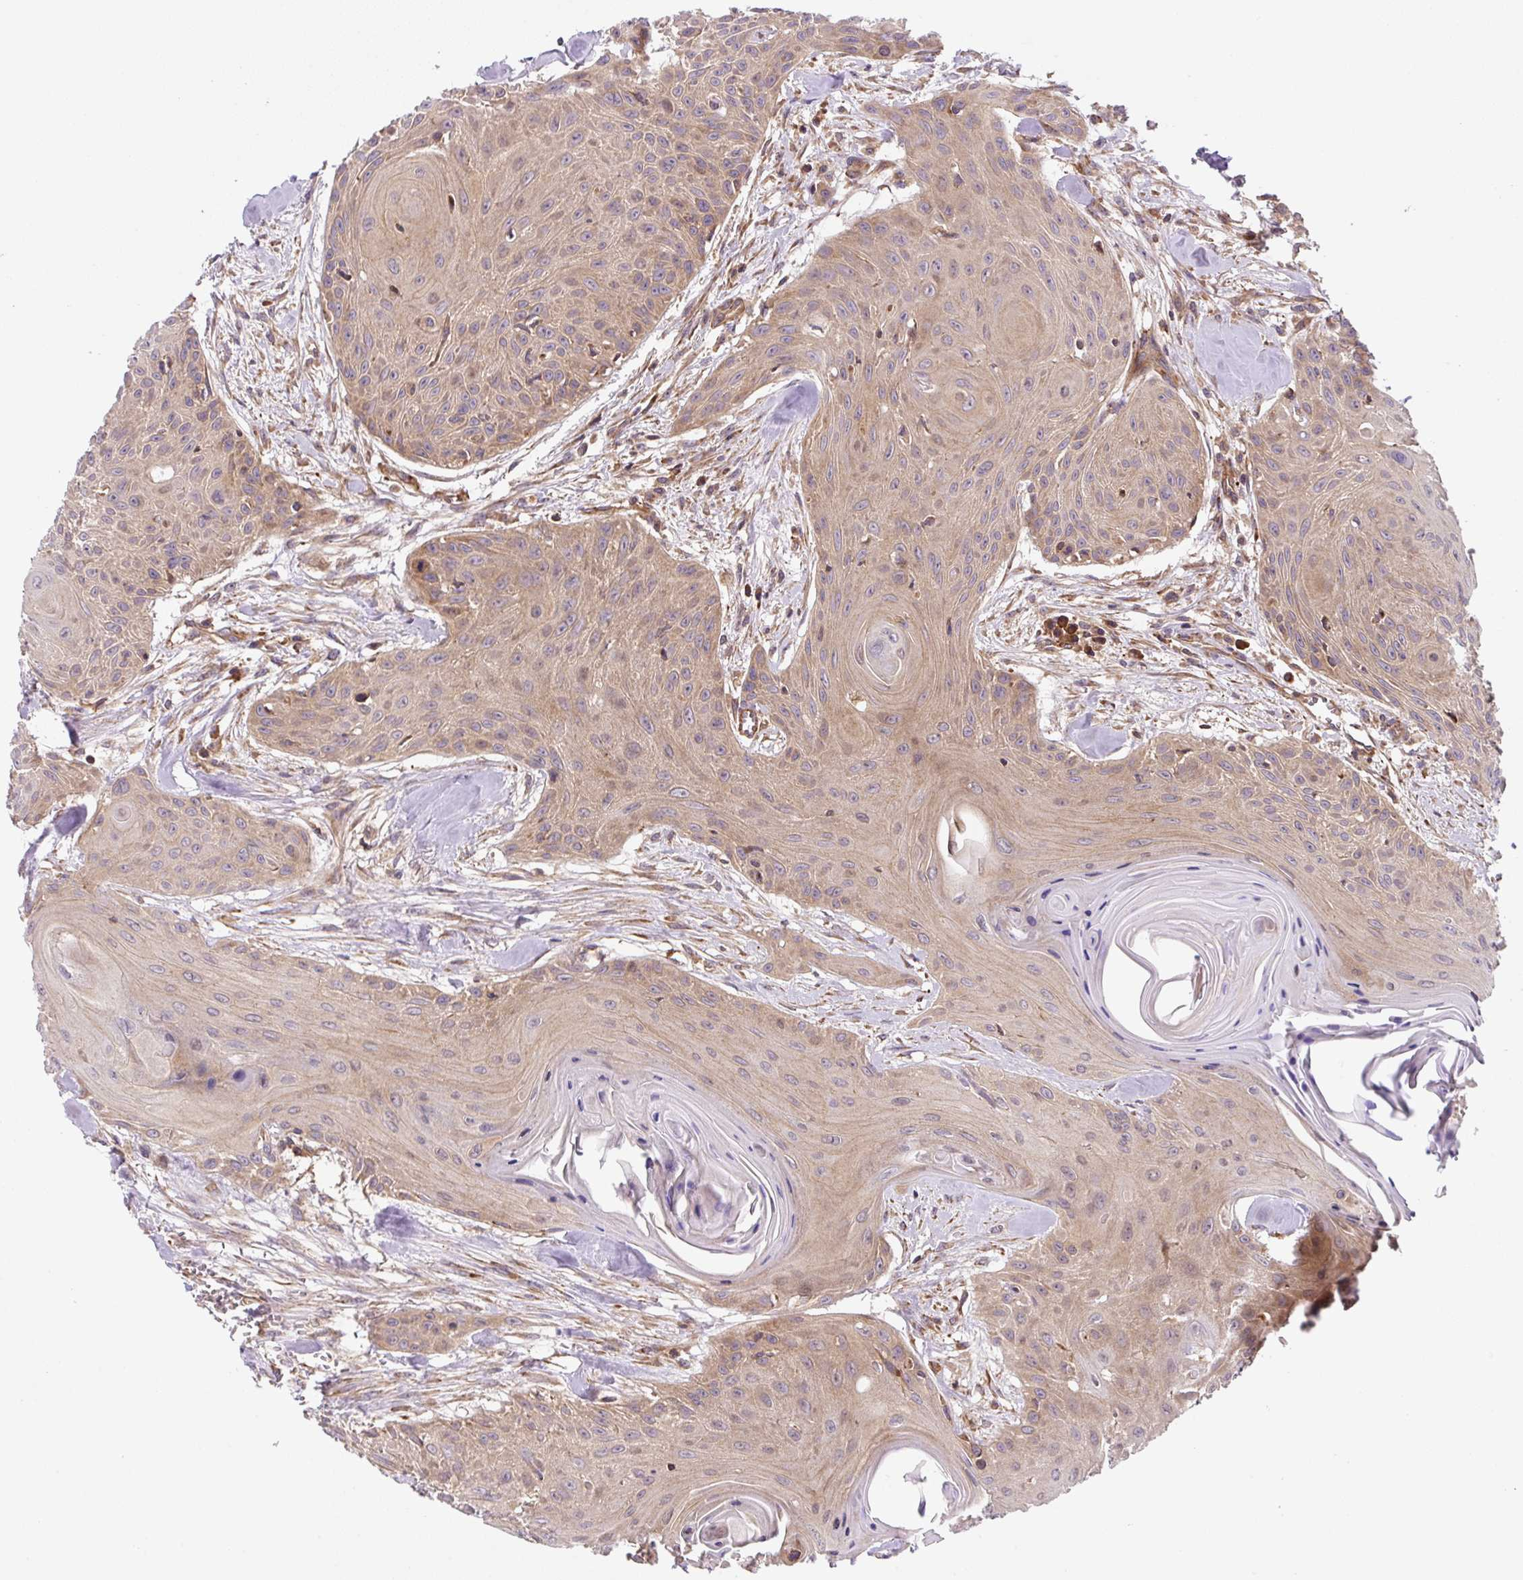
{"staining": {"intensity": "weak", "quantity": "25%-75%", "location": "cytoplasmic/membranous"}, "tissue": "head and neck cancer", "cell_type": "Tumor cells", "image_type": "cancer", "snomed": [{"axis": "morphology", "description": "Squamous cell carcinoma, NOS"}, {"axis": "topography", "description": "Lymph node"}, {"axis": "topography", "description": "Salivary gland"}, {"axis": "topography", "description": "Head-Neck"}], "caption": "A micrograph of human squamous cell carcinoma (head and neck) stained for a protein reveals weak cytoplasmic/membranous brown staining in tumor cells. The staining is performed using DAB brown chromogen to label protein expression. The nuclei are counter-stained blue using hematoxylin.", "gene": "APOBEC3D", "patient": {"sex": "female", "age": 74}}